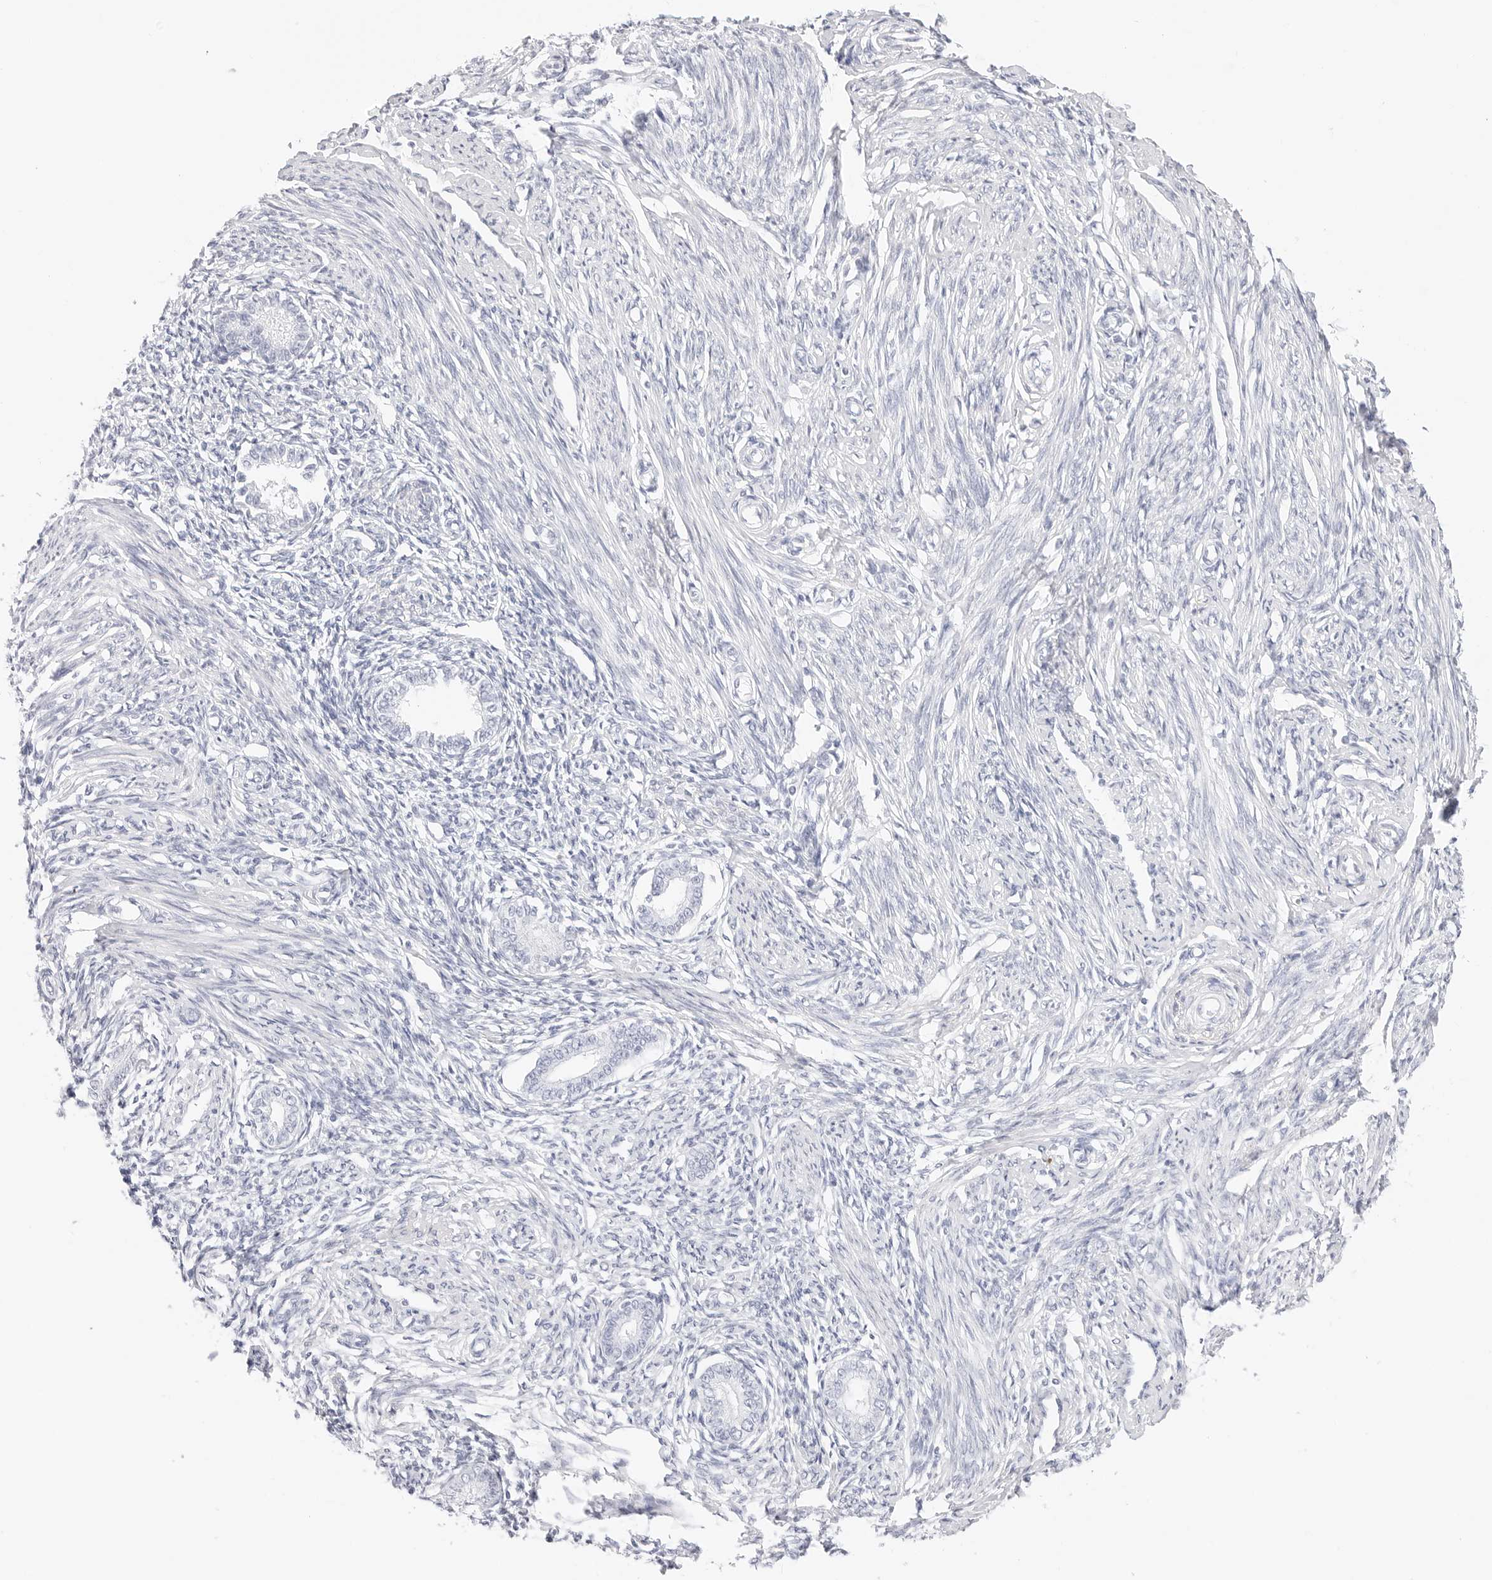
{"staining": {"intensity": "negative", "quantity": "none", "location": "none"}, "tissue": "endometrium", "cell_type": "Cells in endometrial stroma", "image_type": "normal", "snomed": [{"axis": "morphology", "description": "Normal tissue, NOS"}, {"axis": "topography", "description": "Endometrium"}], "caption": "There is no significant expression in cells in endometrial stroma of endometrium. (Stains: DAB (3,3'-diaminobenzidine) immunohistochemistry with hematoxylin counter stain, Microscopy: brightfield microscopy at high magnification).", "gene": "TFF2", "patient": {"sex": "female", "age": 56}}